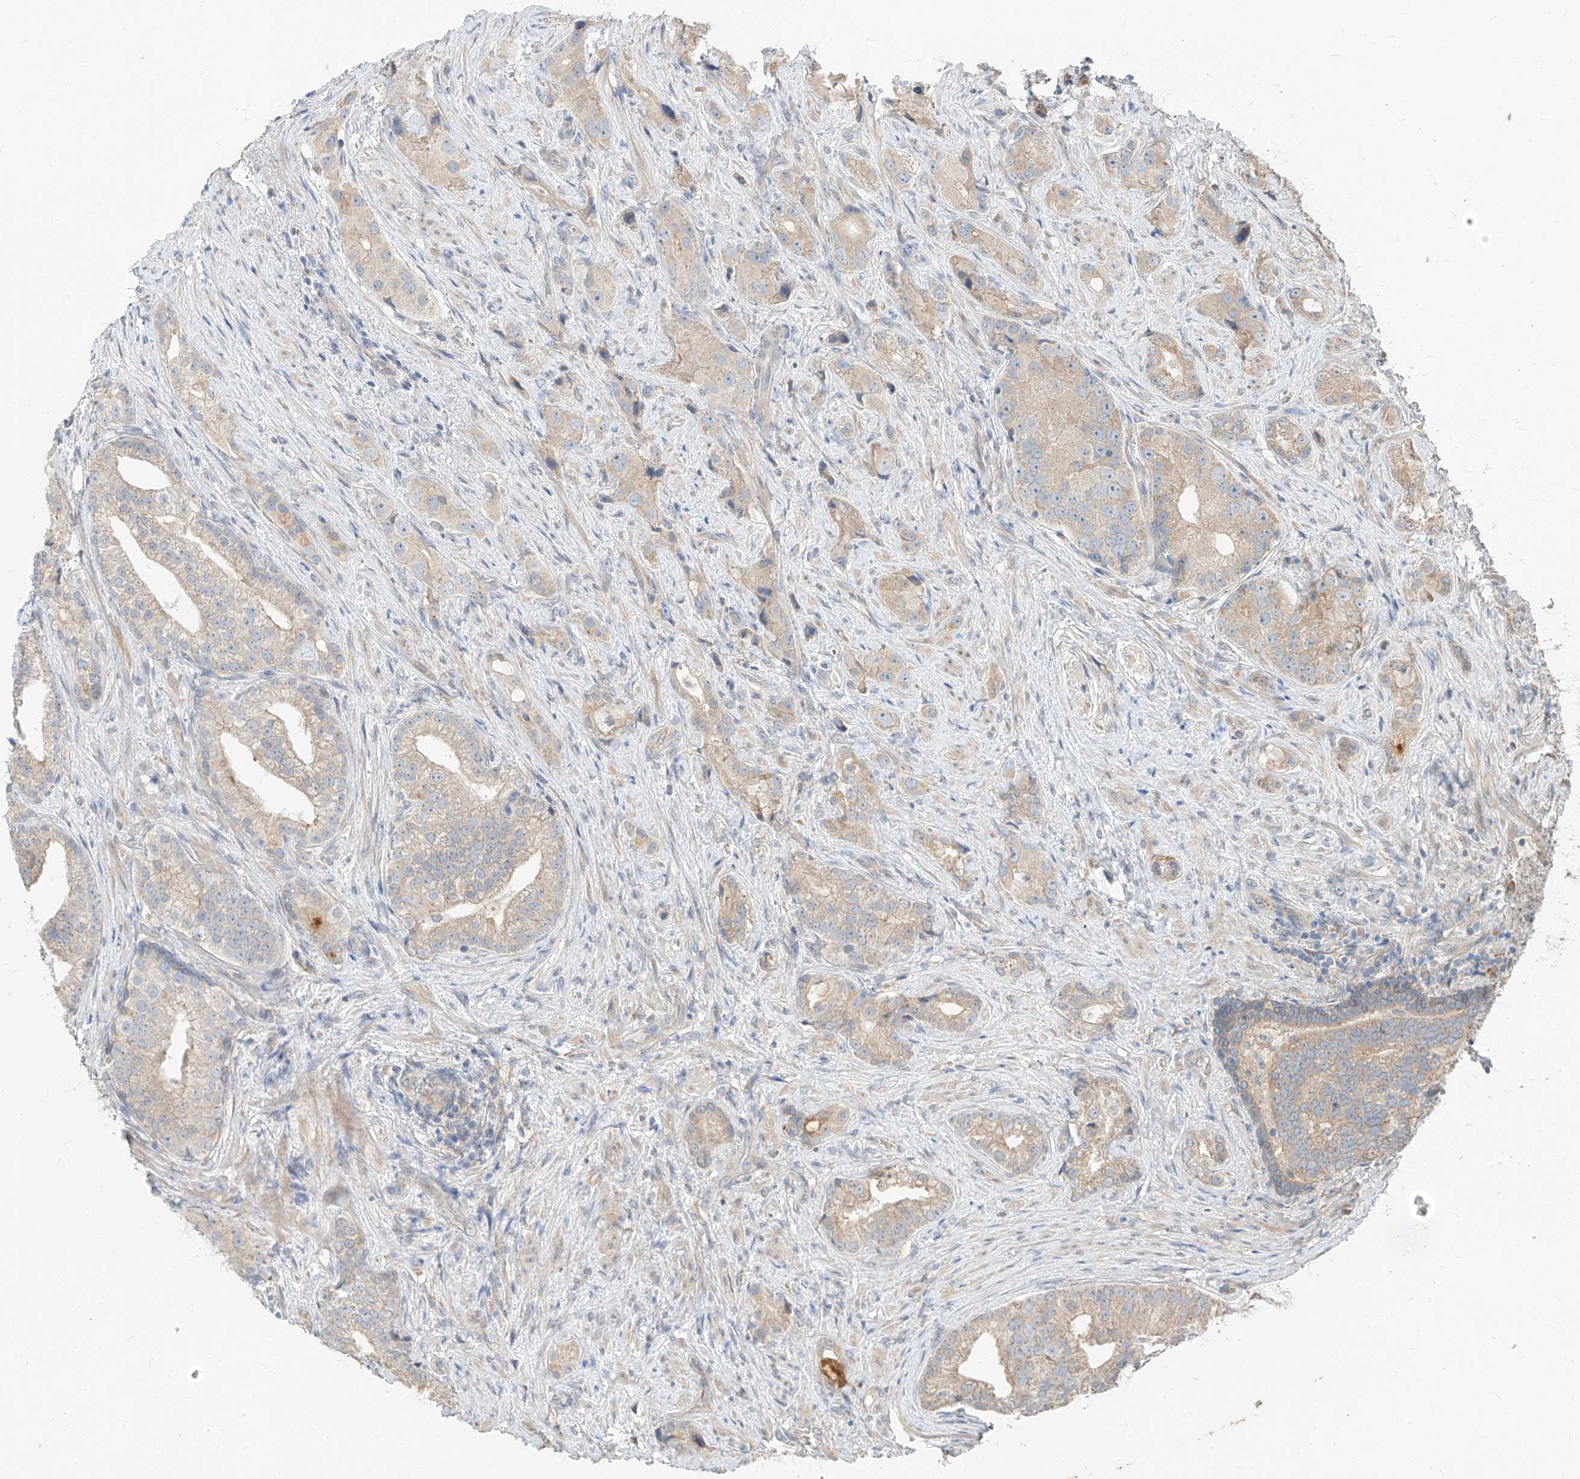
{"staining": {"intensity": "weak", "quantity": "25%-75%", "location": "cytoplasmic/membranous"}, "tissue": "prostate cancer", "cell_type": "Tumor cells", "image_type": "cancer", "snomed": [{"axis": "morphology", "description": "Adenocarcinoma, Low grade"}, {"axis": "topography", "description": "Prostate"}], "caption": "Protein expression by immunohistochemistry (IHC) shows weak cytoplasmic/membranous expression in about 25%-75% of tumor cells in prostate cancer.", "gene": "STX19", "patient": {"sex": "male", "age": 71}}